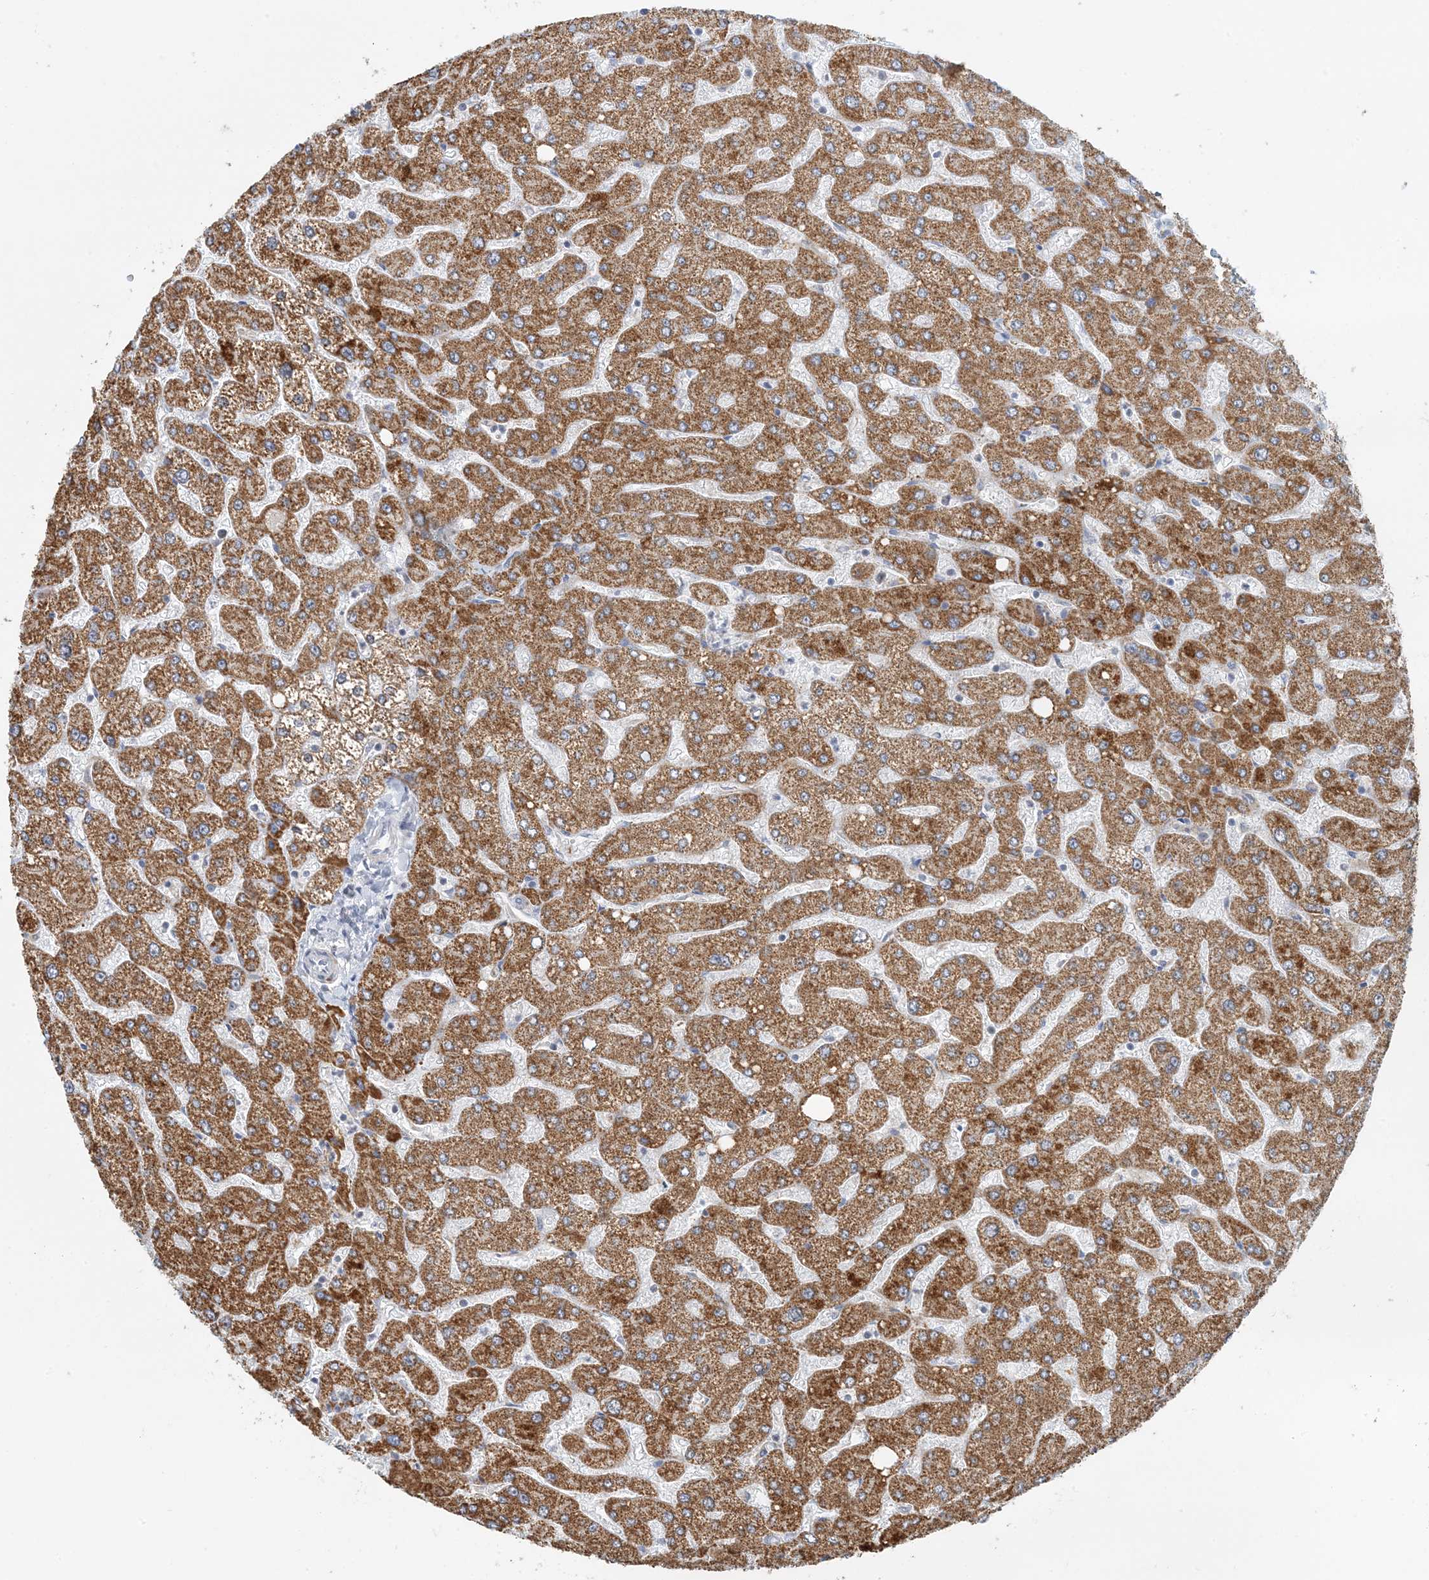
{"staining": {"intensity": "negative", "quantity": "none", "location": "none"}, "tissue": "liver", "cell_type": "Cholangiocytes", "image_type": "normal", "snomed": [{"axis": "morphology", "description": "Normal tissue, NOS"}, {"axis": "topography", "description": "Liver"}], "caption": "This is an IHC micrograph of unremarkable human liver. There is no staining in cholangiocytes.", "gene": "BDH1", "patient": {"sex": "male", "age": 55}}